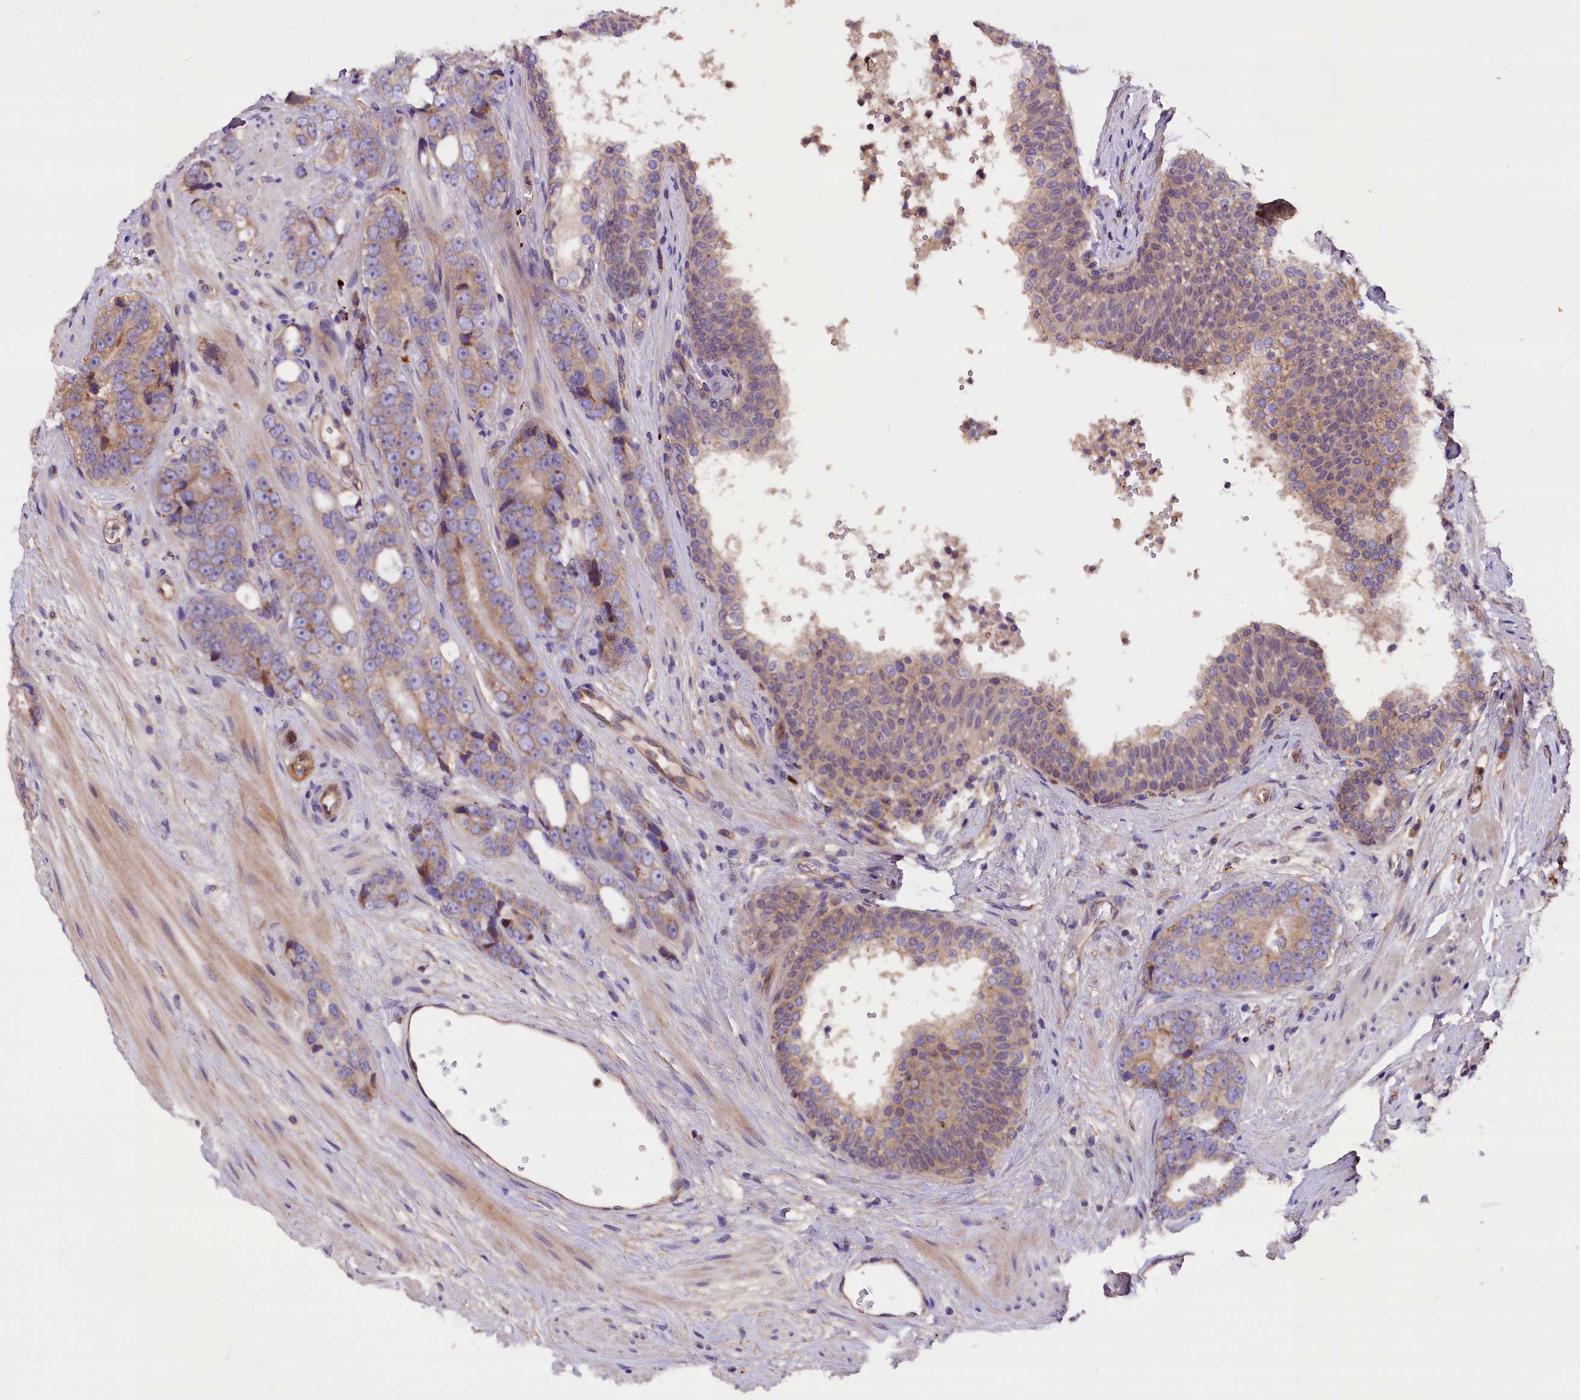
{"staining": {"intensity": "weak", "quantity": ">75%", "location": "cytoplasmic/membranous"}, "tissue": "prostate cancer", "cell_type": "Tumor cells", "image_type": "cancer", "snomed": [{"axis": "morphology", "description": "Adenocarcinoma, High grade"}, {"axis": "topography", "description": "Prostate"}], "caption": "Immunohistochemical staining of human prostate cancer (adenocarcinoma (high-grade)) demonstrates low levels of weak cytoplasmic/membranous protein positivity in approximately >75% of tumor cells.", "gene": "ERMARD", "patient": {"sex": "male", "age": 56}}